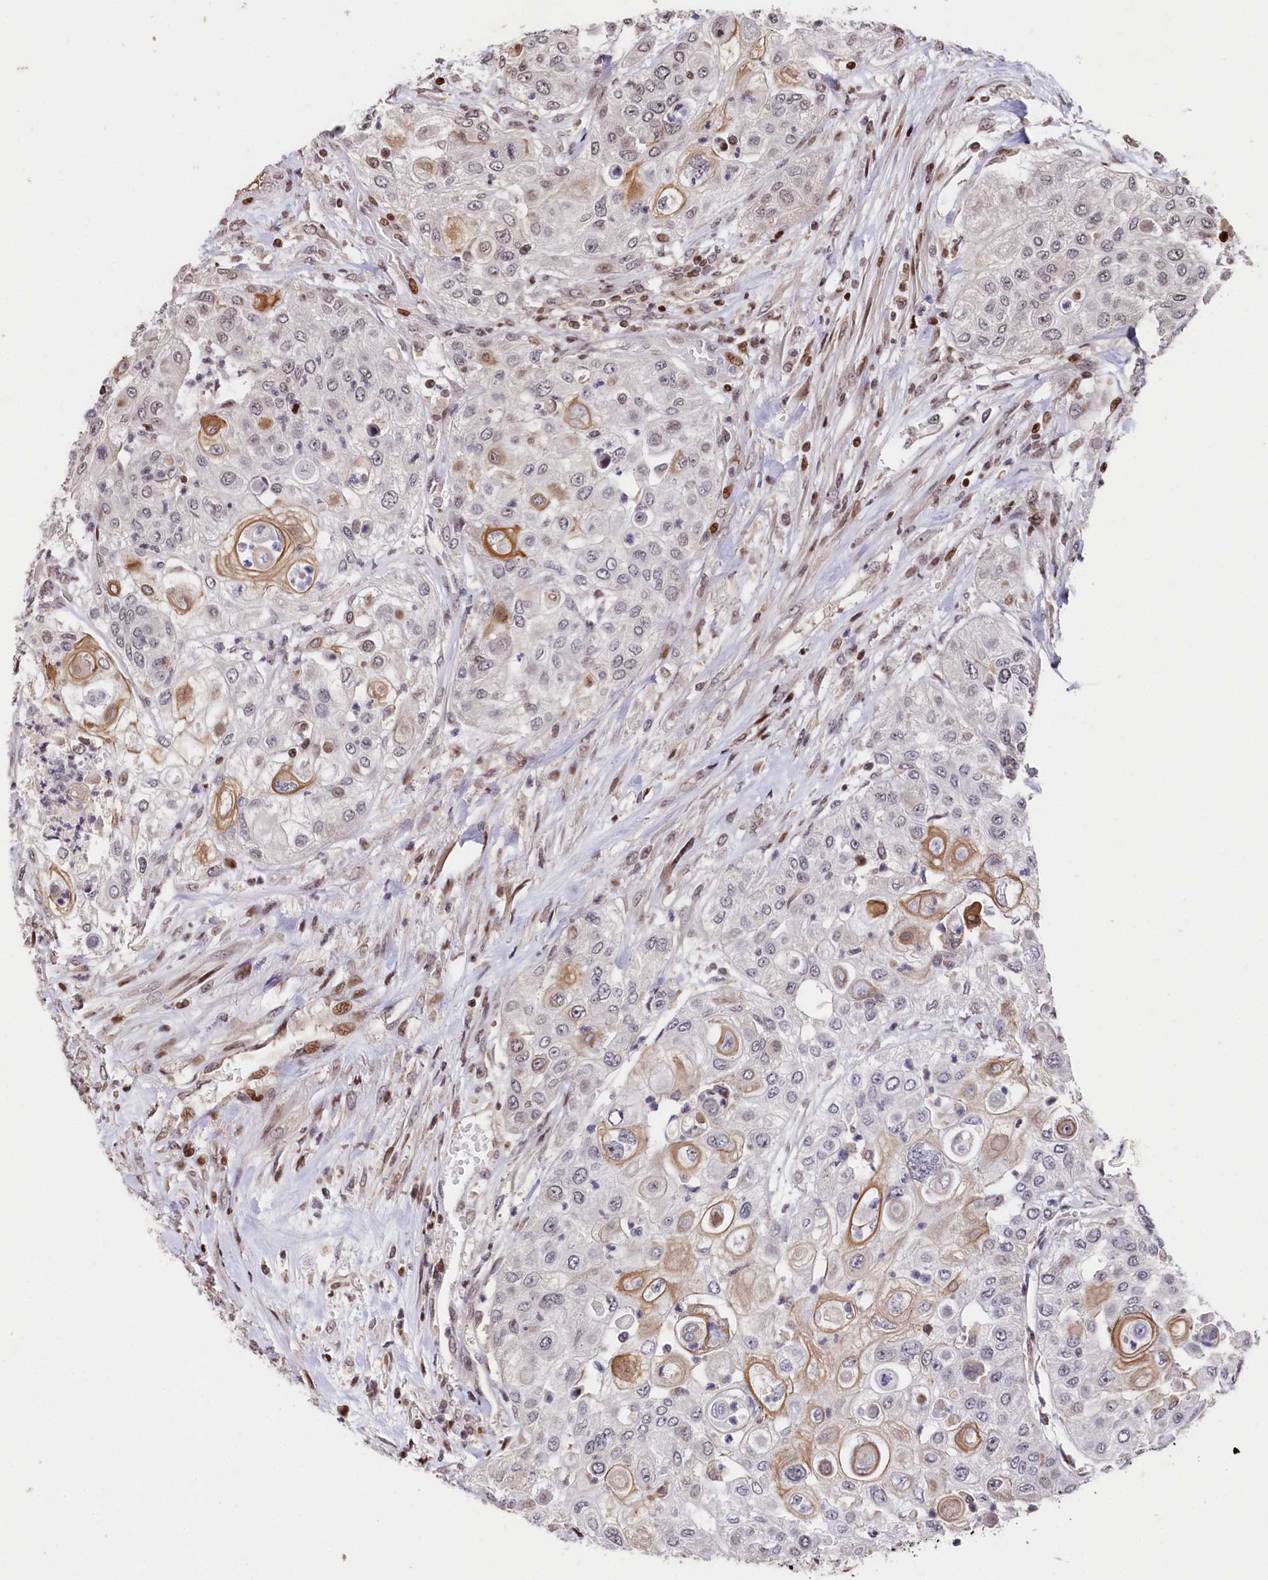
{"staining": {"intensity": "moderate", "quantity": "<25%", "location": "cytoplasmic/membranous"}, "tissue": "urothelial cancer", "cell_type": "Tumor cells", "image_type": "cancer", "snomed": [{"axis": "morphology", "description": "Urothelial carcinoma, High grade"}, {"axis": "topography", "description": "Urinary bladder"}], "caption": "An image showing moderate cytoplasmic/membranous expression in about <25% of tumor cells in urothelial cancer, as visualized by brown immunohistochemical staining.", "gene": "MCF2L2", "patient": {"sex": "female", "age": 79}}